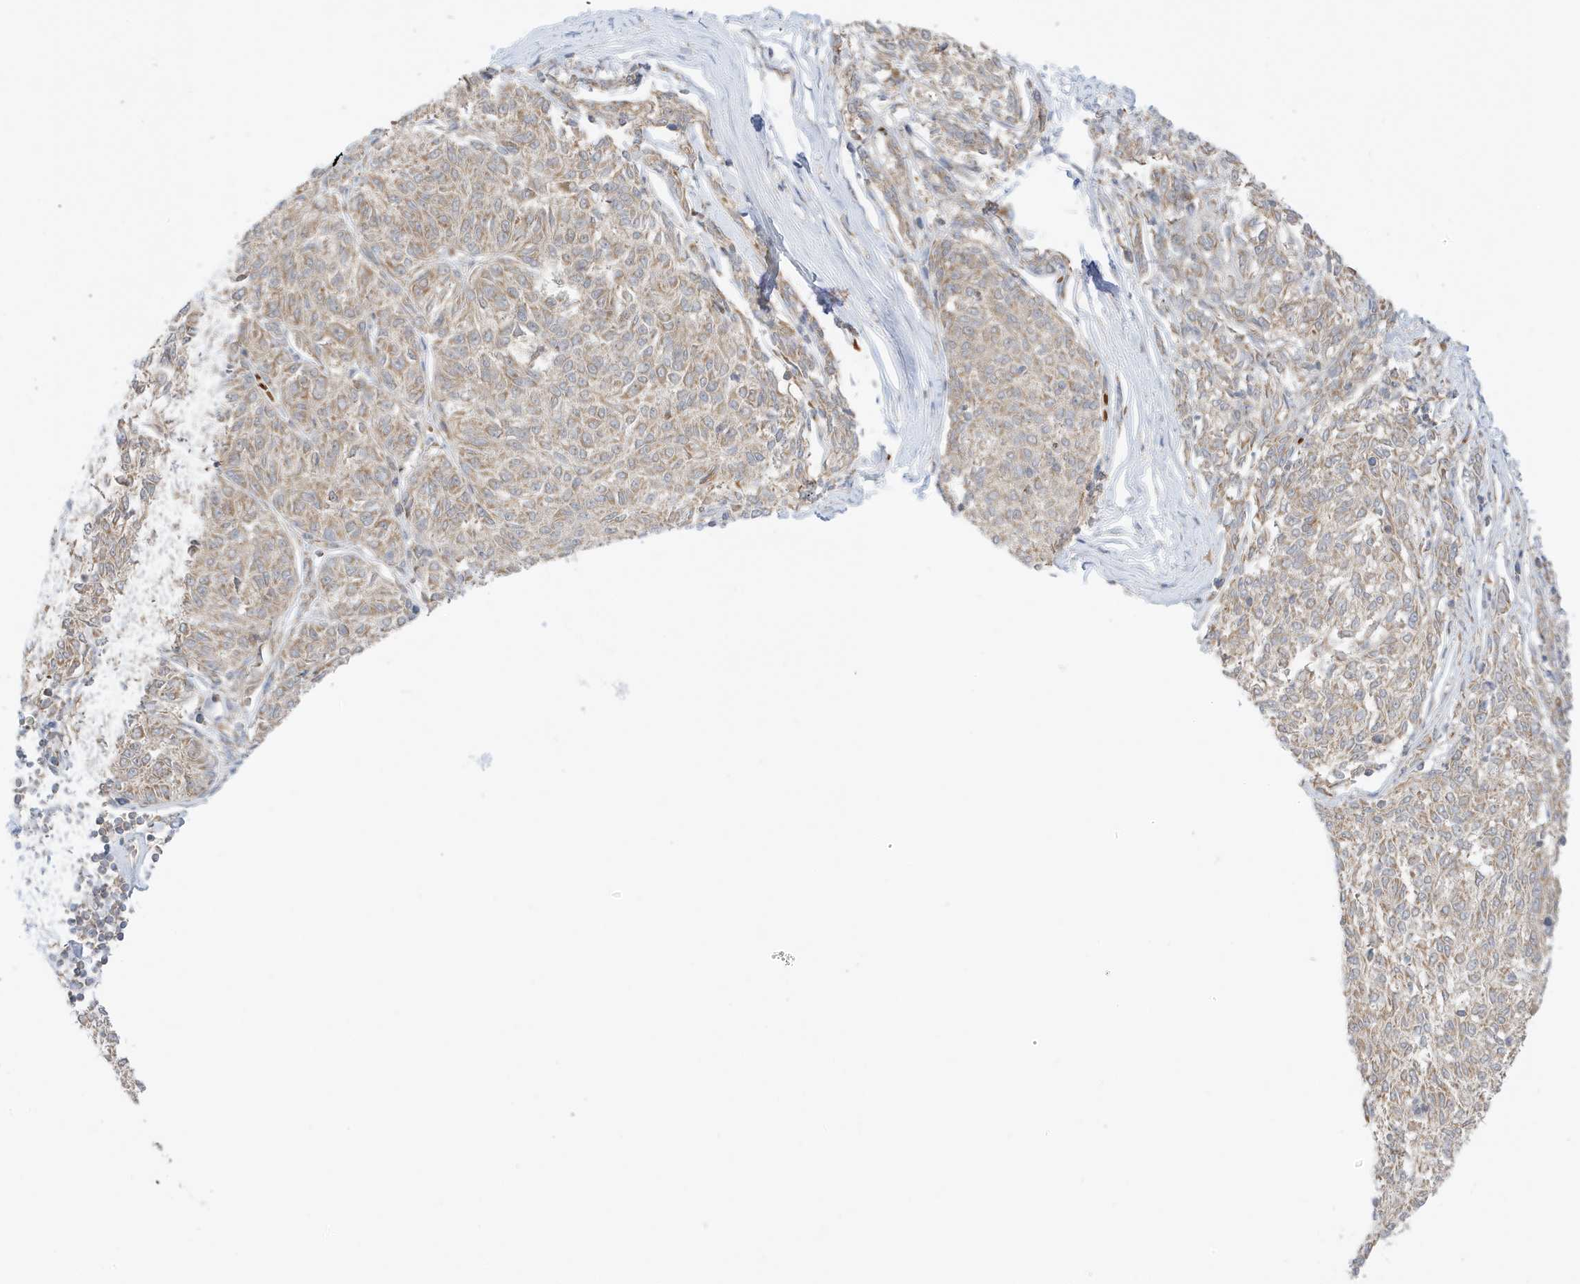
{"staining": {"intensity": "weak", "quantity": ">75%", "location": "cytoplasmic/membranous"}, "tissue": "melanoma", "cell_type": "Tumor cells", "image_type": "cancer", "snomed": [{"axis": "morphology", "description": "Malignant melanoma, NOS"}, {"axis": "topography", "description": "Skin"}], "caption": "DAB (3,3'-diaminobenzidine) immunohistochemical staining of human melanoma exhibits weak cytoplasmic/membranous protein staining in approximately >75% of tumor cells. (Brightfield microscopy of DAB IHC at high magnification).", "gene": "NPPC", "patient": {"sex": "female", "age": 72}}